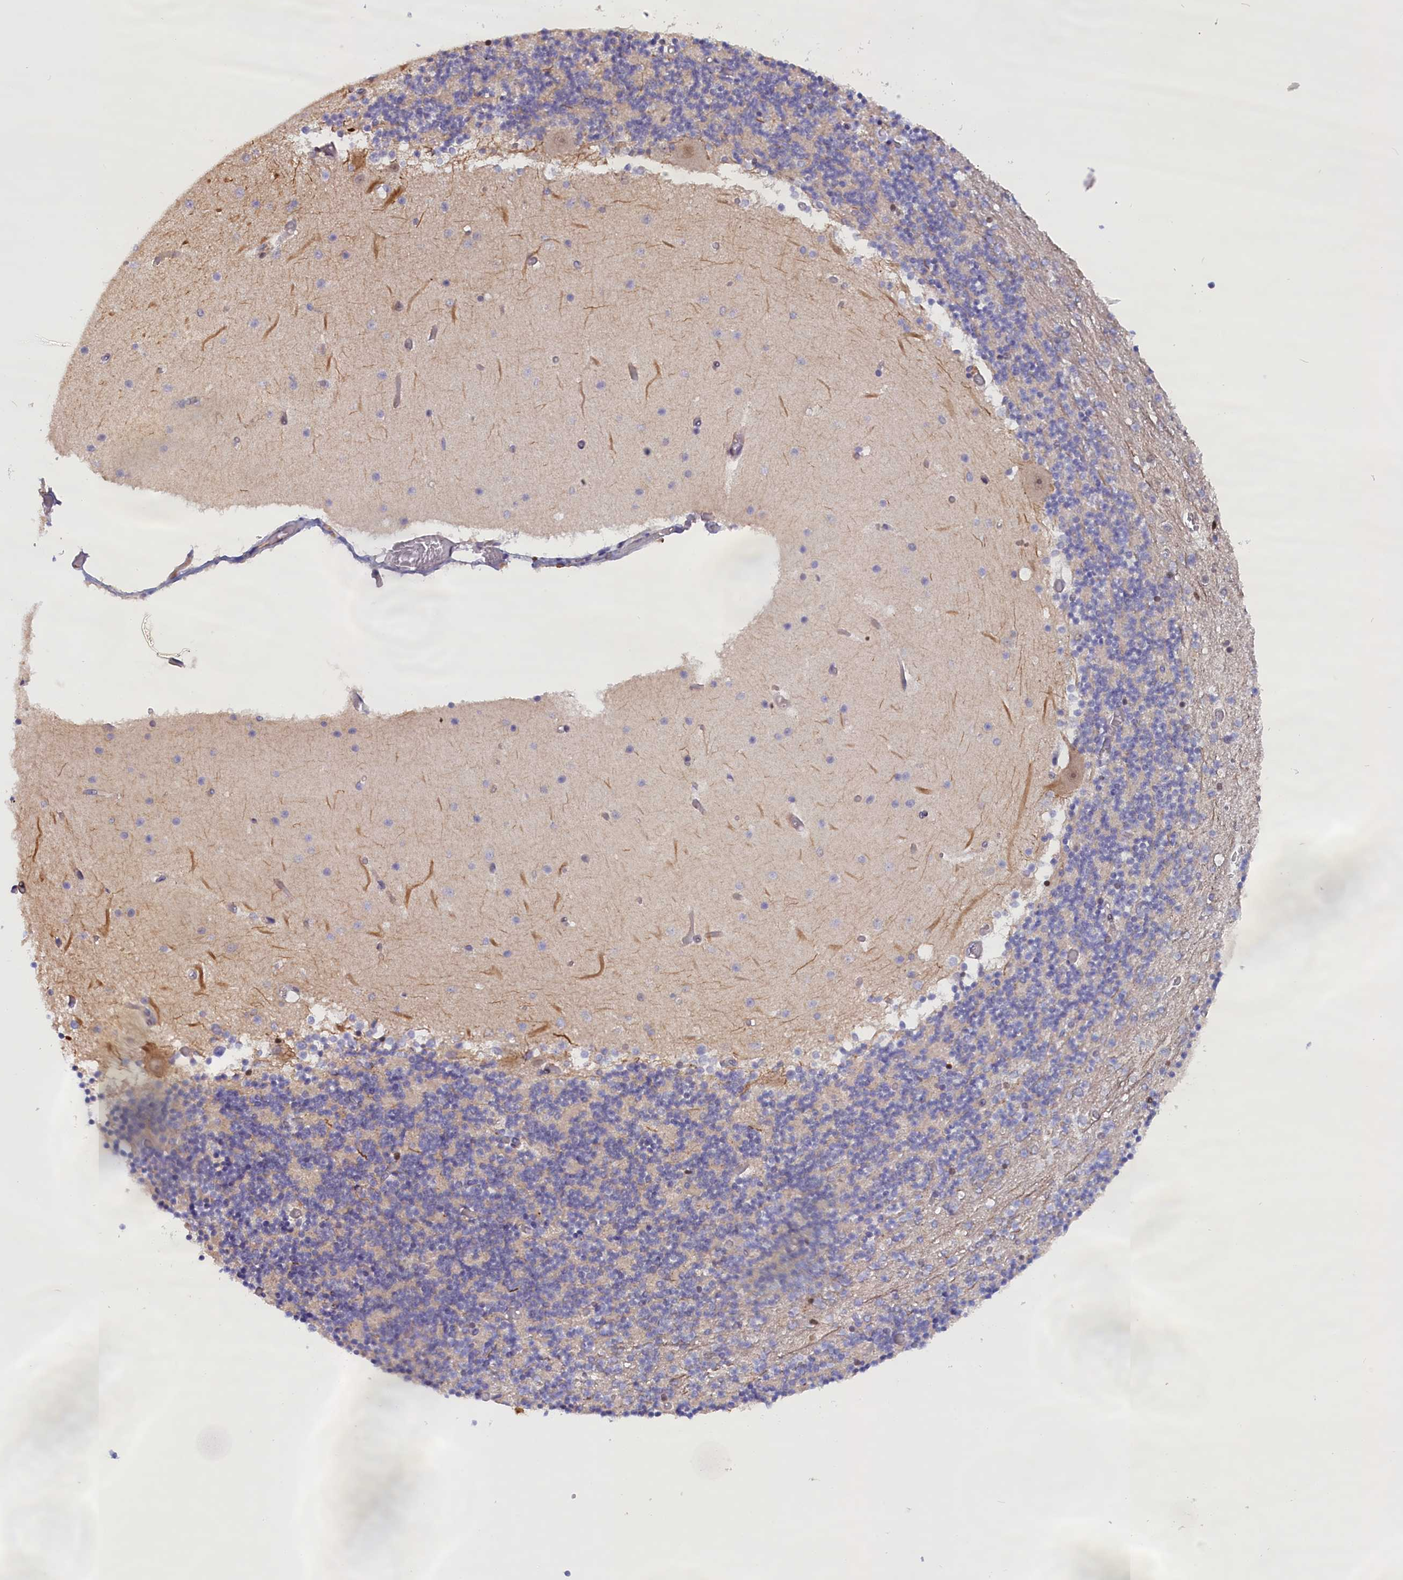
{"staining": {"intensity": "negative", "quantity": "none", "location": "none"}, "tissue": "cerebellum", "cell_type": "Cells in granular layer", "image_type": "normal", "snomed": [{"axis": "morphology", "description": "Normal tissue, NOS"}, {"axis": "topography", "description": "Cerebellum"}], "caption": "The photomicrograph reveals no significant staining in cells in granular layer of cerebellum.", "gene": "IGFALS", "patient": {"sex": "female", "age": 28}}